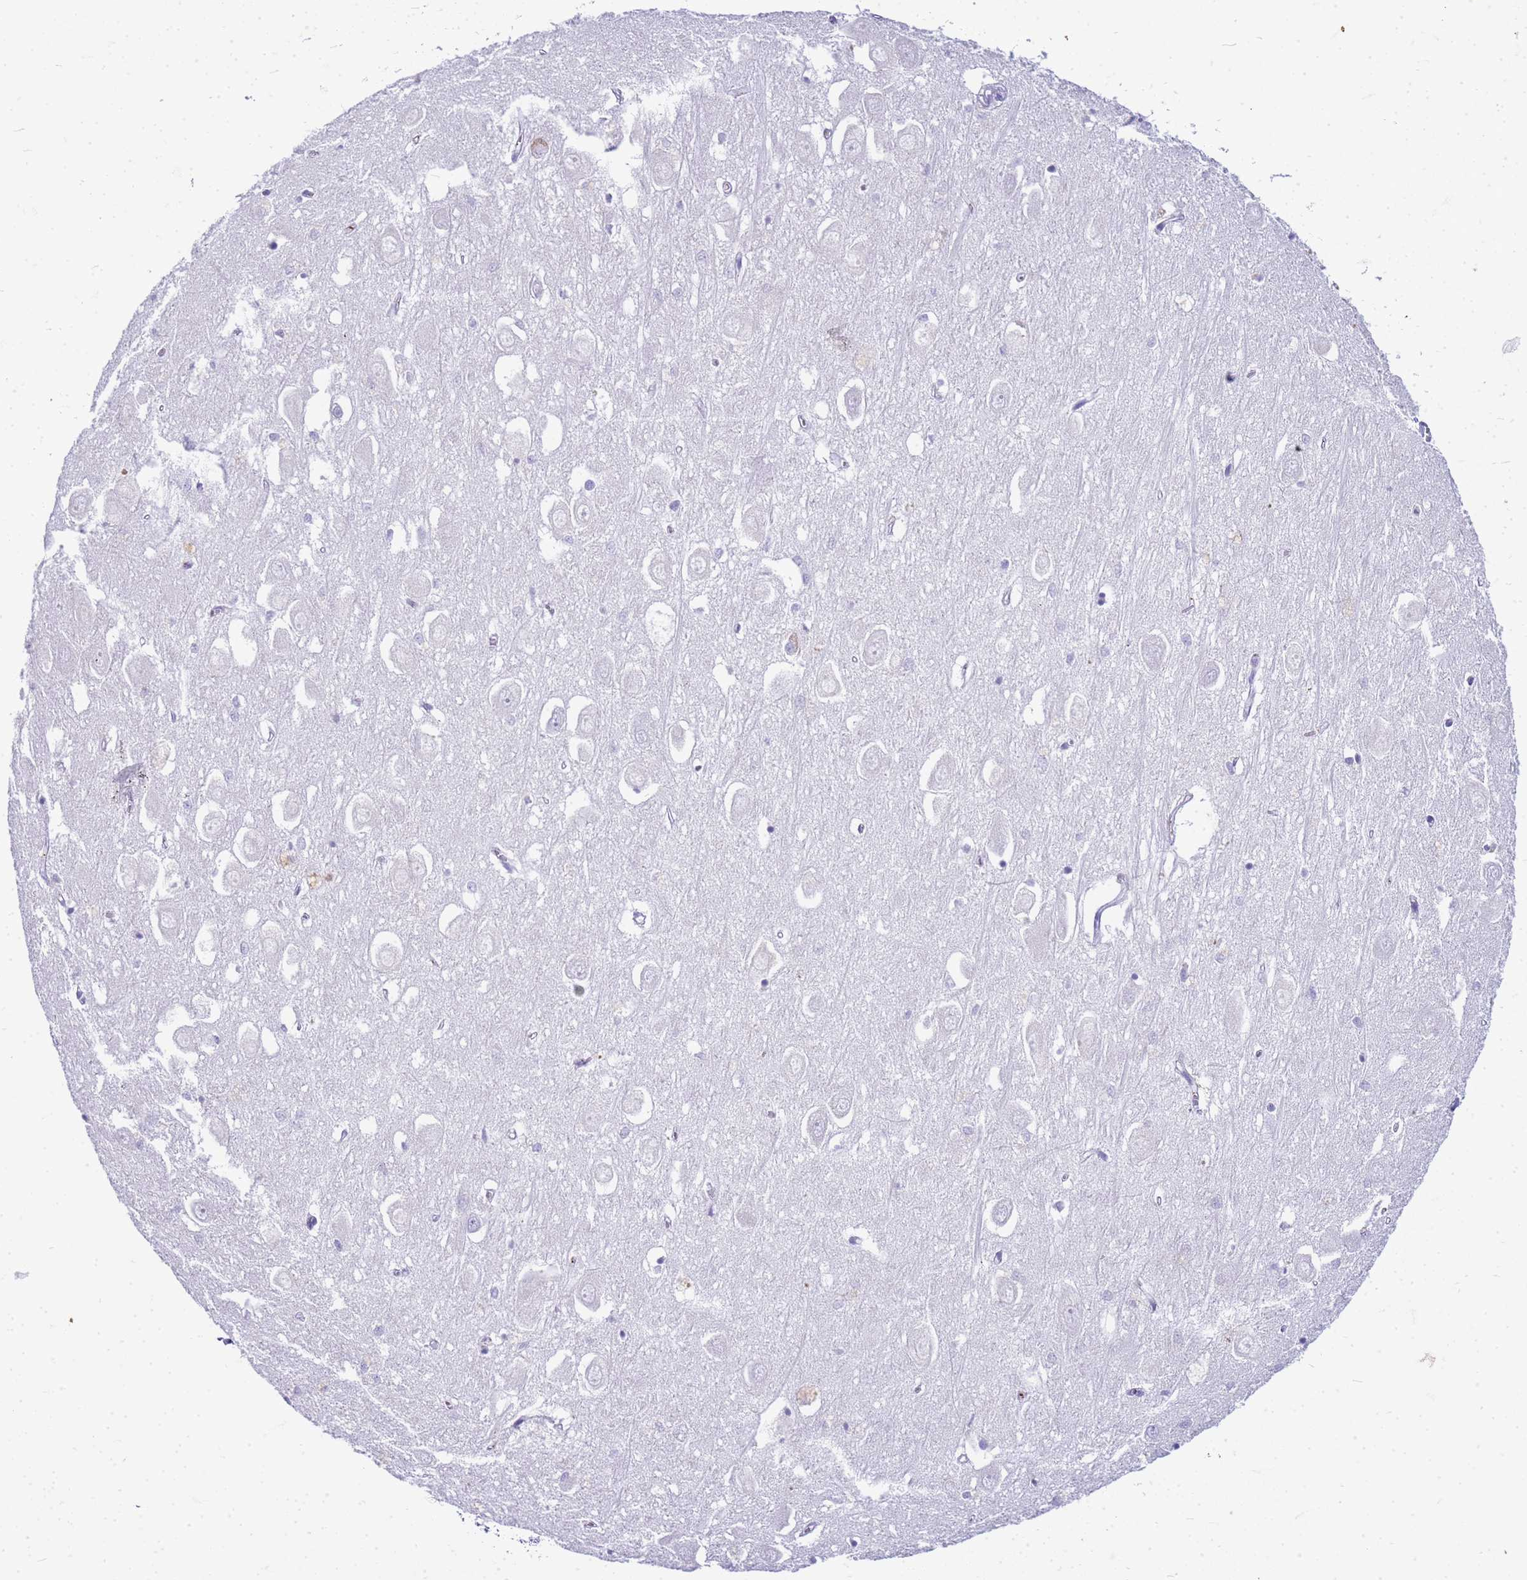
{"staining": {"intensity": "negative", "quantity": "none", "location": "none"}, "tissue": "hippocampus", "cell_type": "Glial cells", "image_type": "normal", "snomed": [{"axis": "morphology", "description": "Normal tissue, NOS"}, {"axis": "topography", "description": "Hippocampus"}], "caption": "Glial cells show no significant positivity in normal hippocampus.", "gene": "CFAP100", "patient": {"sex": "female", "age": 64}}